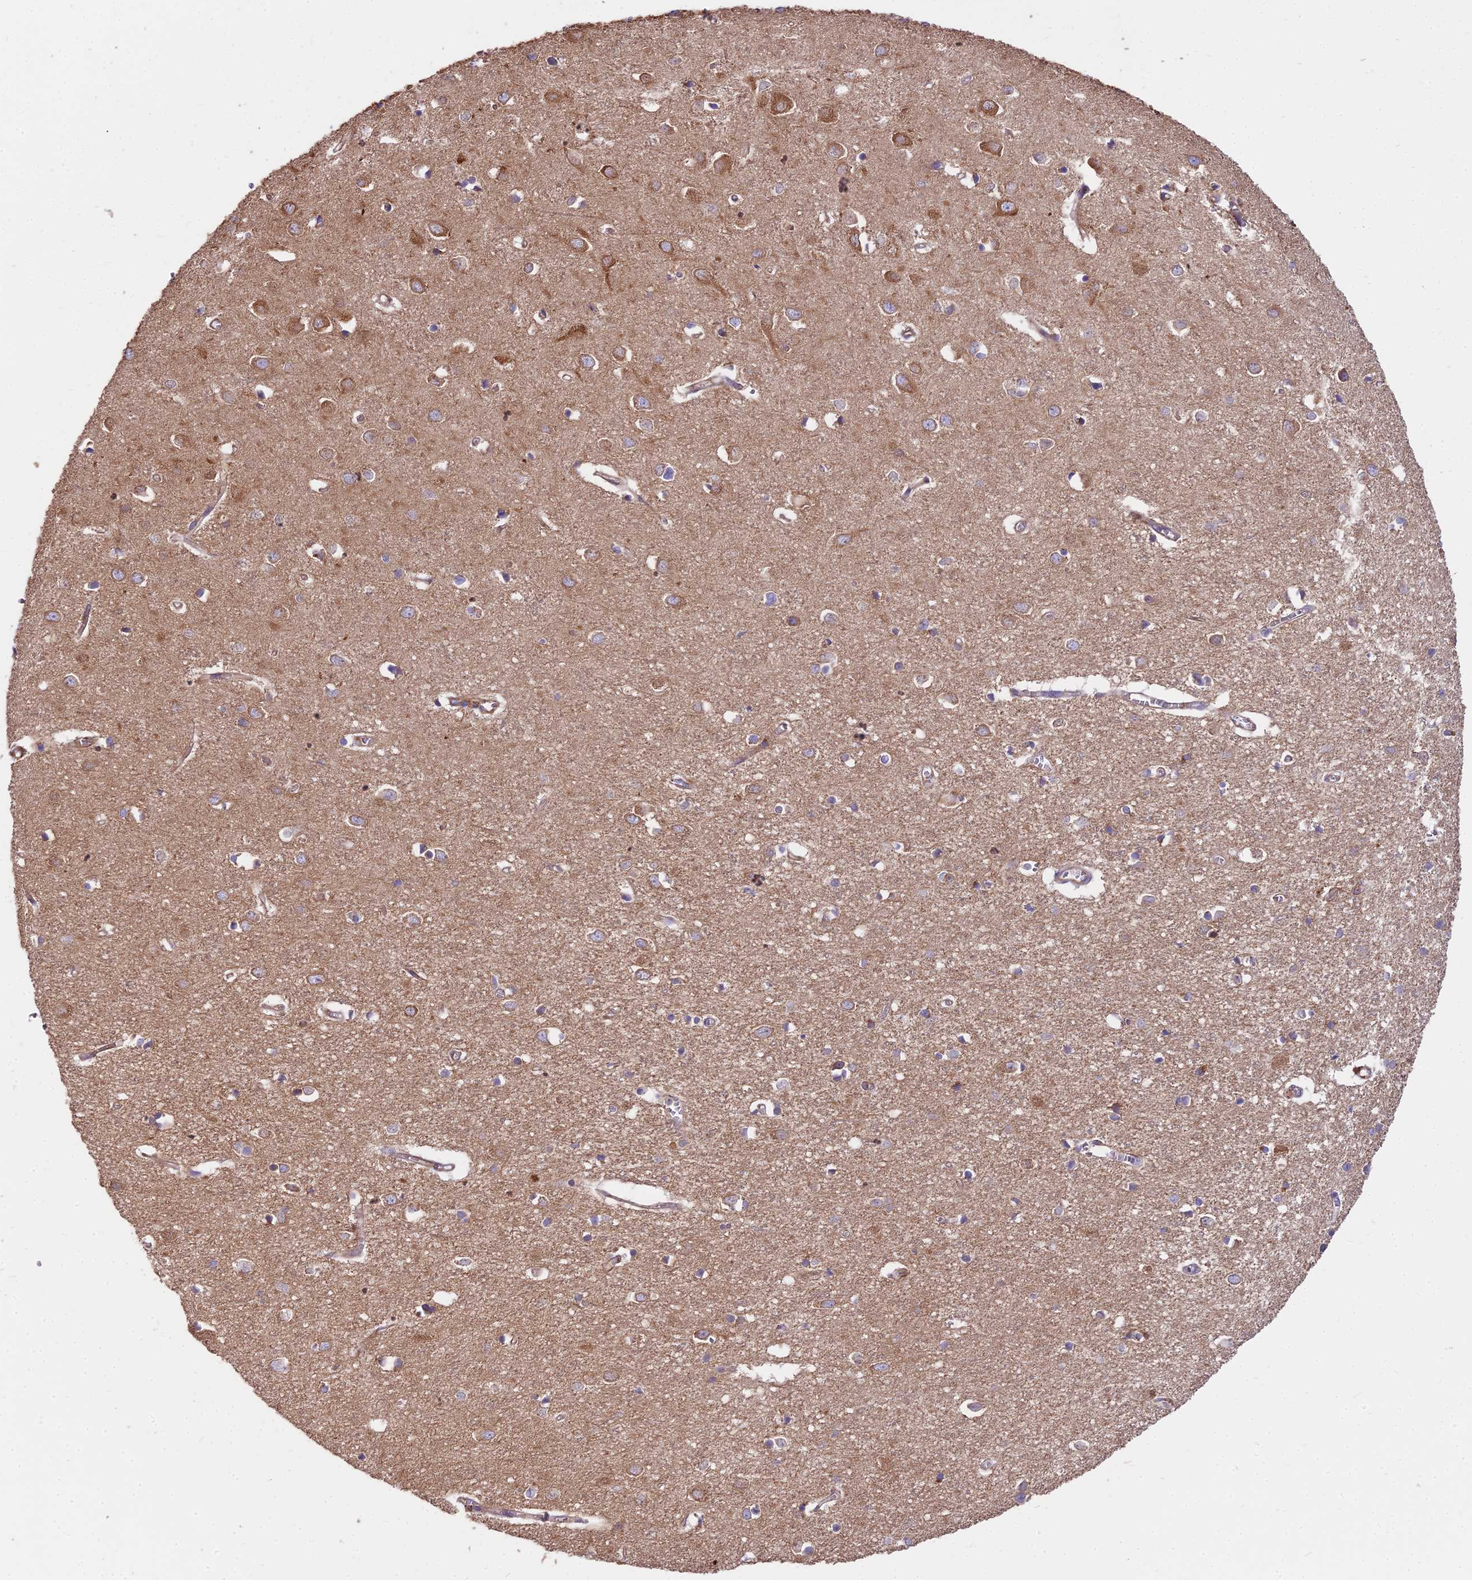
{"staining": {"intensity": "weak", "quantity": ">75%", "location": "cytoplasmic/membranous"}, "tissue": "cerebral cortex", "cell_type": "Endothelial cells", "image_type": "normal", "snomed": [{"axis": "morphology", "description": "Normal tissue, NOS"}, {"axis": "topography", "description": "Cerebral cortex"}], "caption": "Brown immunohistochemical staining in normal human cerebral cortex reveals weak cytoplasmic/membranous positivity in about >75% of endothelial cells.", "gene": "DCTN3", "patient": {"sex": "female", "age": 64}}